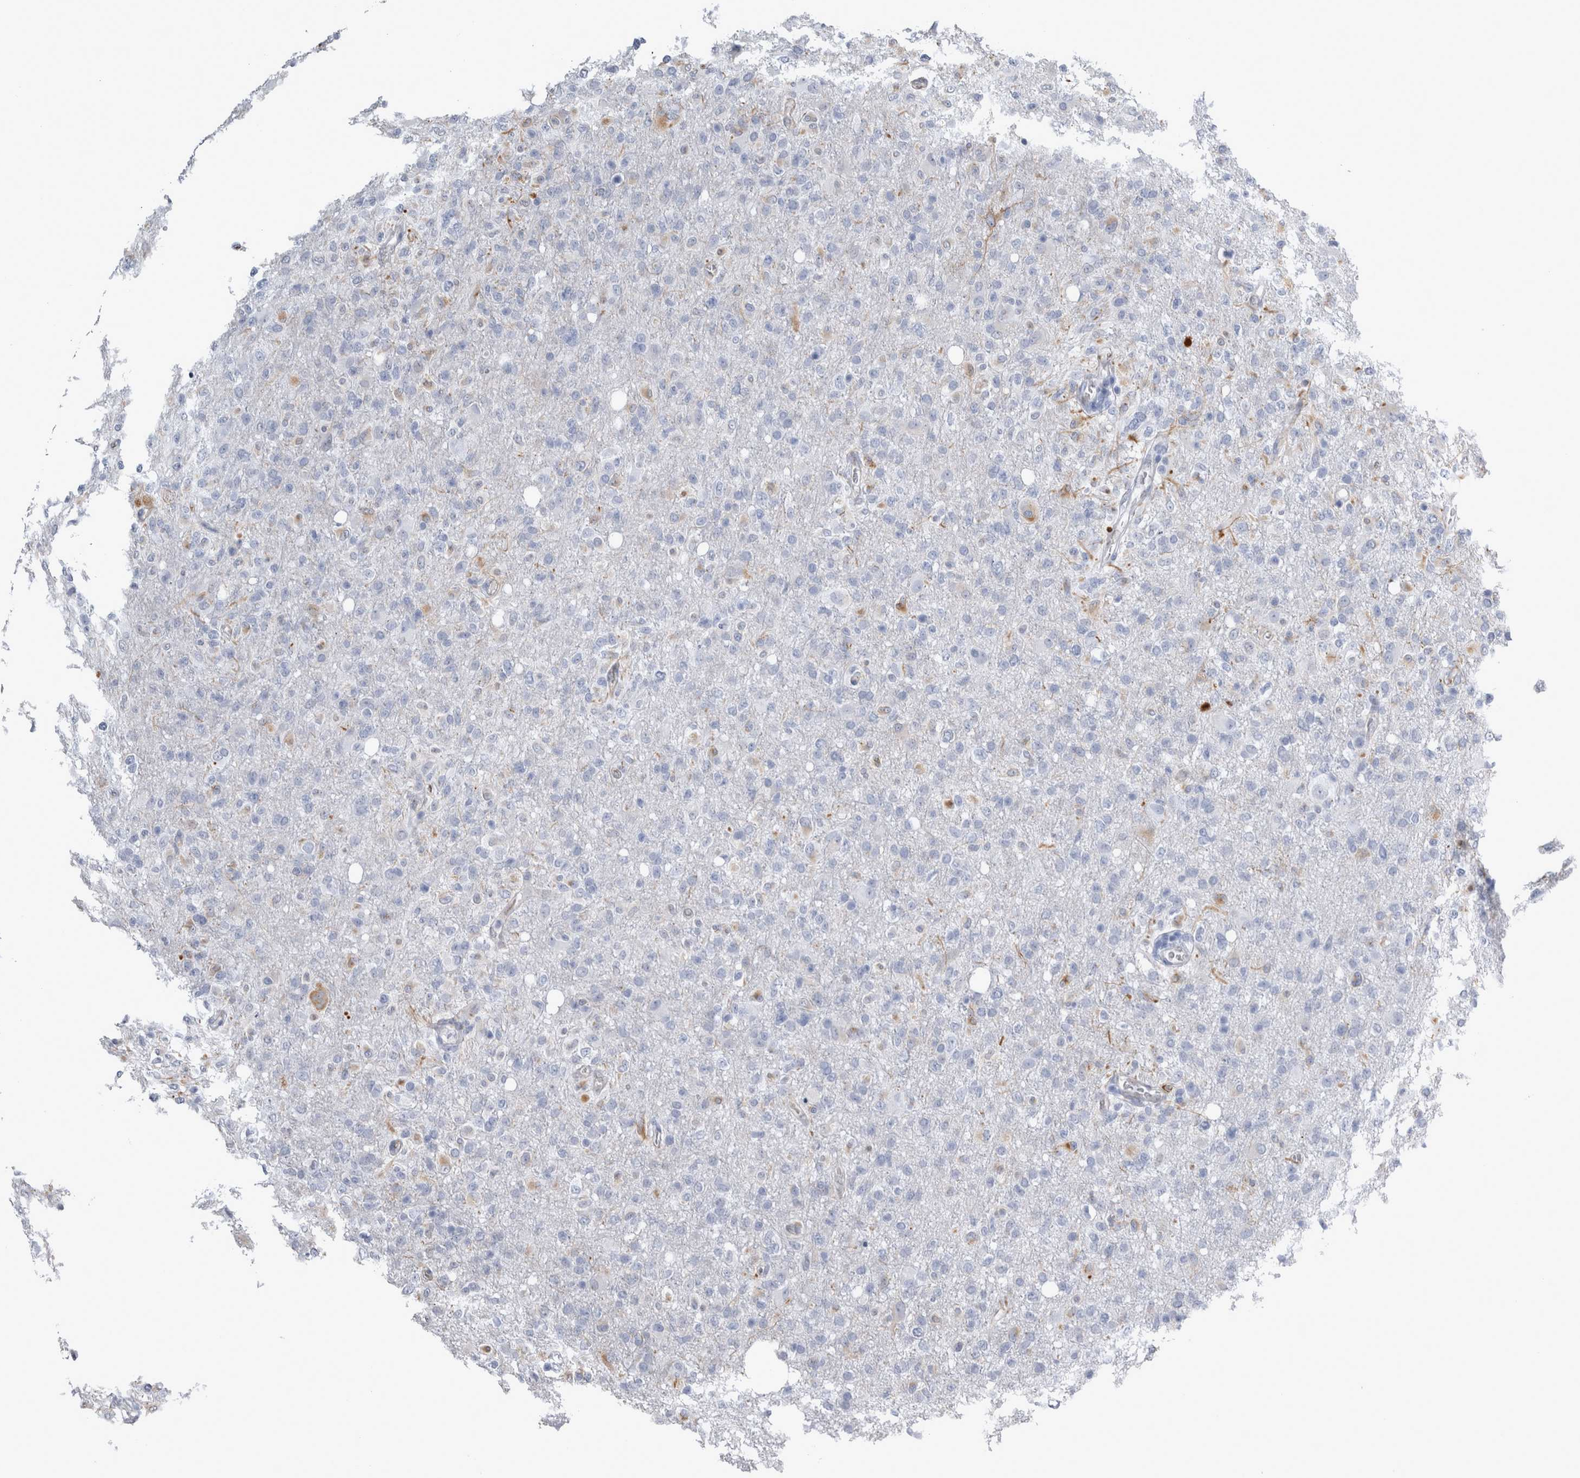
{"staining": {"intensity": "weak", "quantity": "<25%", "location": "cytoplasmic/membranous"}, "tissue": "glioma", "cell_type": "Tumor cells", "image_type": "cancer", "snomed": [{"axis": "morphology", "description": "Glioma, malignant, High grade"}, {"axis": "topography", "description": "Brain"}], "caption": "This histopathology image is of malignant high-grade glioma stained with immunohistochemistry to label a protein in brown with the nuclei are counter-stained blue. There is no staining in tumor cells.", "gene": "VWDE", "patient": {"sex": "female", "age": 57}}